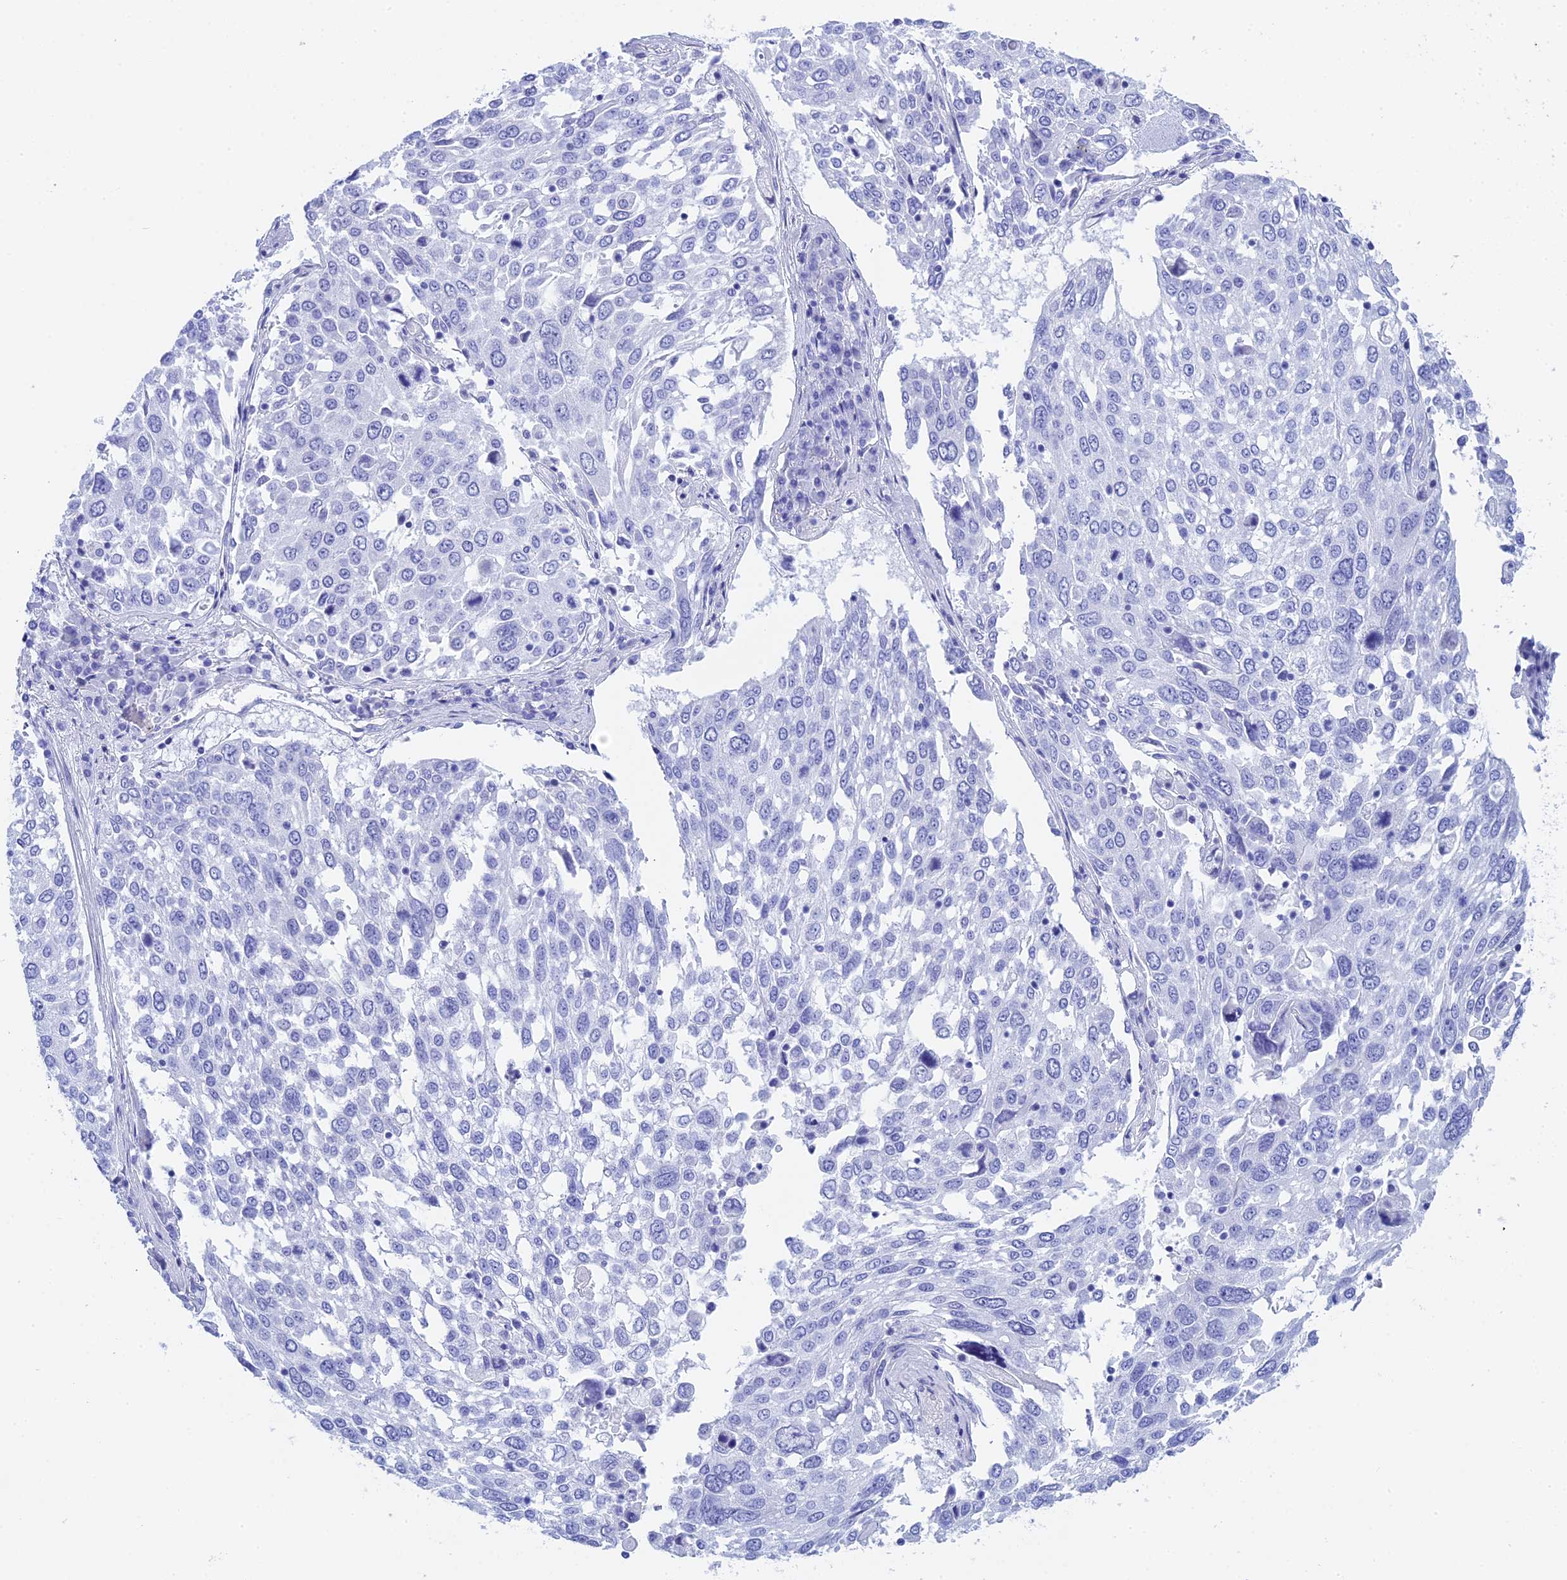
{"staining": {"intensity": "negative", "quantity": "none", "location": "none"}, "tissue": "lung cancer", "cell_type": "Tumor cells", "image_type": "cancer", "snomed": [{"axis": "morphology", "description": "Squamous cell carcinoma, NOS"}, {"axis": "topography", "description": "Lung"}], "caption": "Lung cancer (squamous cell carcinoma) was stained to show a protein in brown. There is no significant staining in tumor cells.", "gene": "TEX101", "patient": {"sex": "male", "age": 65}}